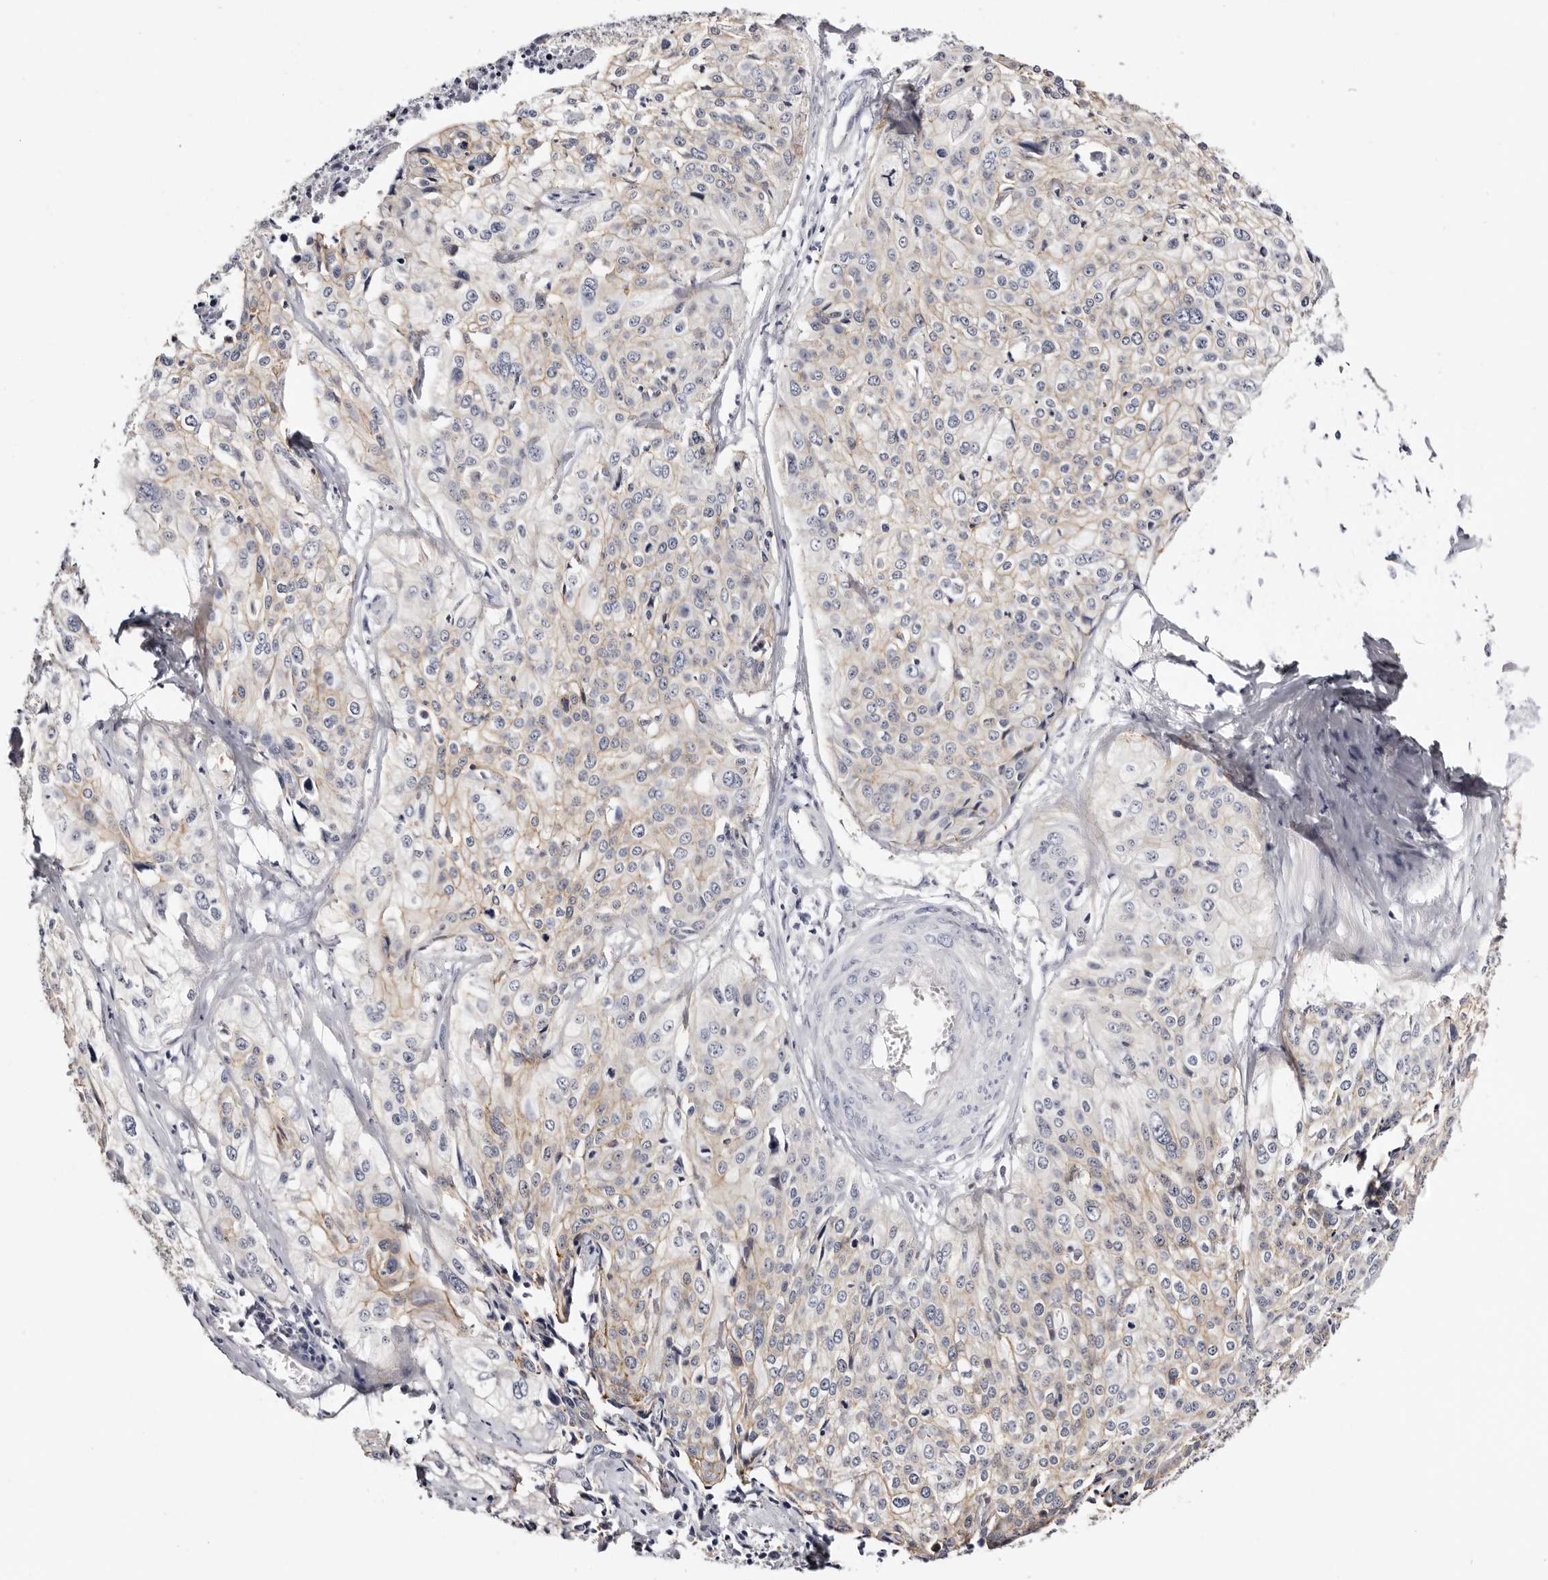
{"staining": {"intensity": "weak", "quantity": "25%-75%", "location": "cytoplasmic/membranous"}, "tissue": "cervical cancer", "cell_type": "Tumor cells", "image_type": "cancer", "snomed": [{"axis": "morphology", "description": "Squamous cell carcinoma, NOS"}, {"axis": "topography", "description": "Cervix"}], "caption": "A high-resolution histopathology image shows IHC staining of cervical cancer, which exhibits weak cytoplasmic/membranous expression in approximately 25%-75% of tumor cells.", "gene": "ROM1", "patient": {"sex": "female", "age": 31}}